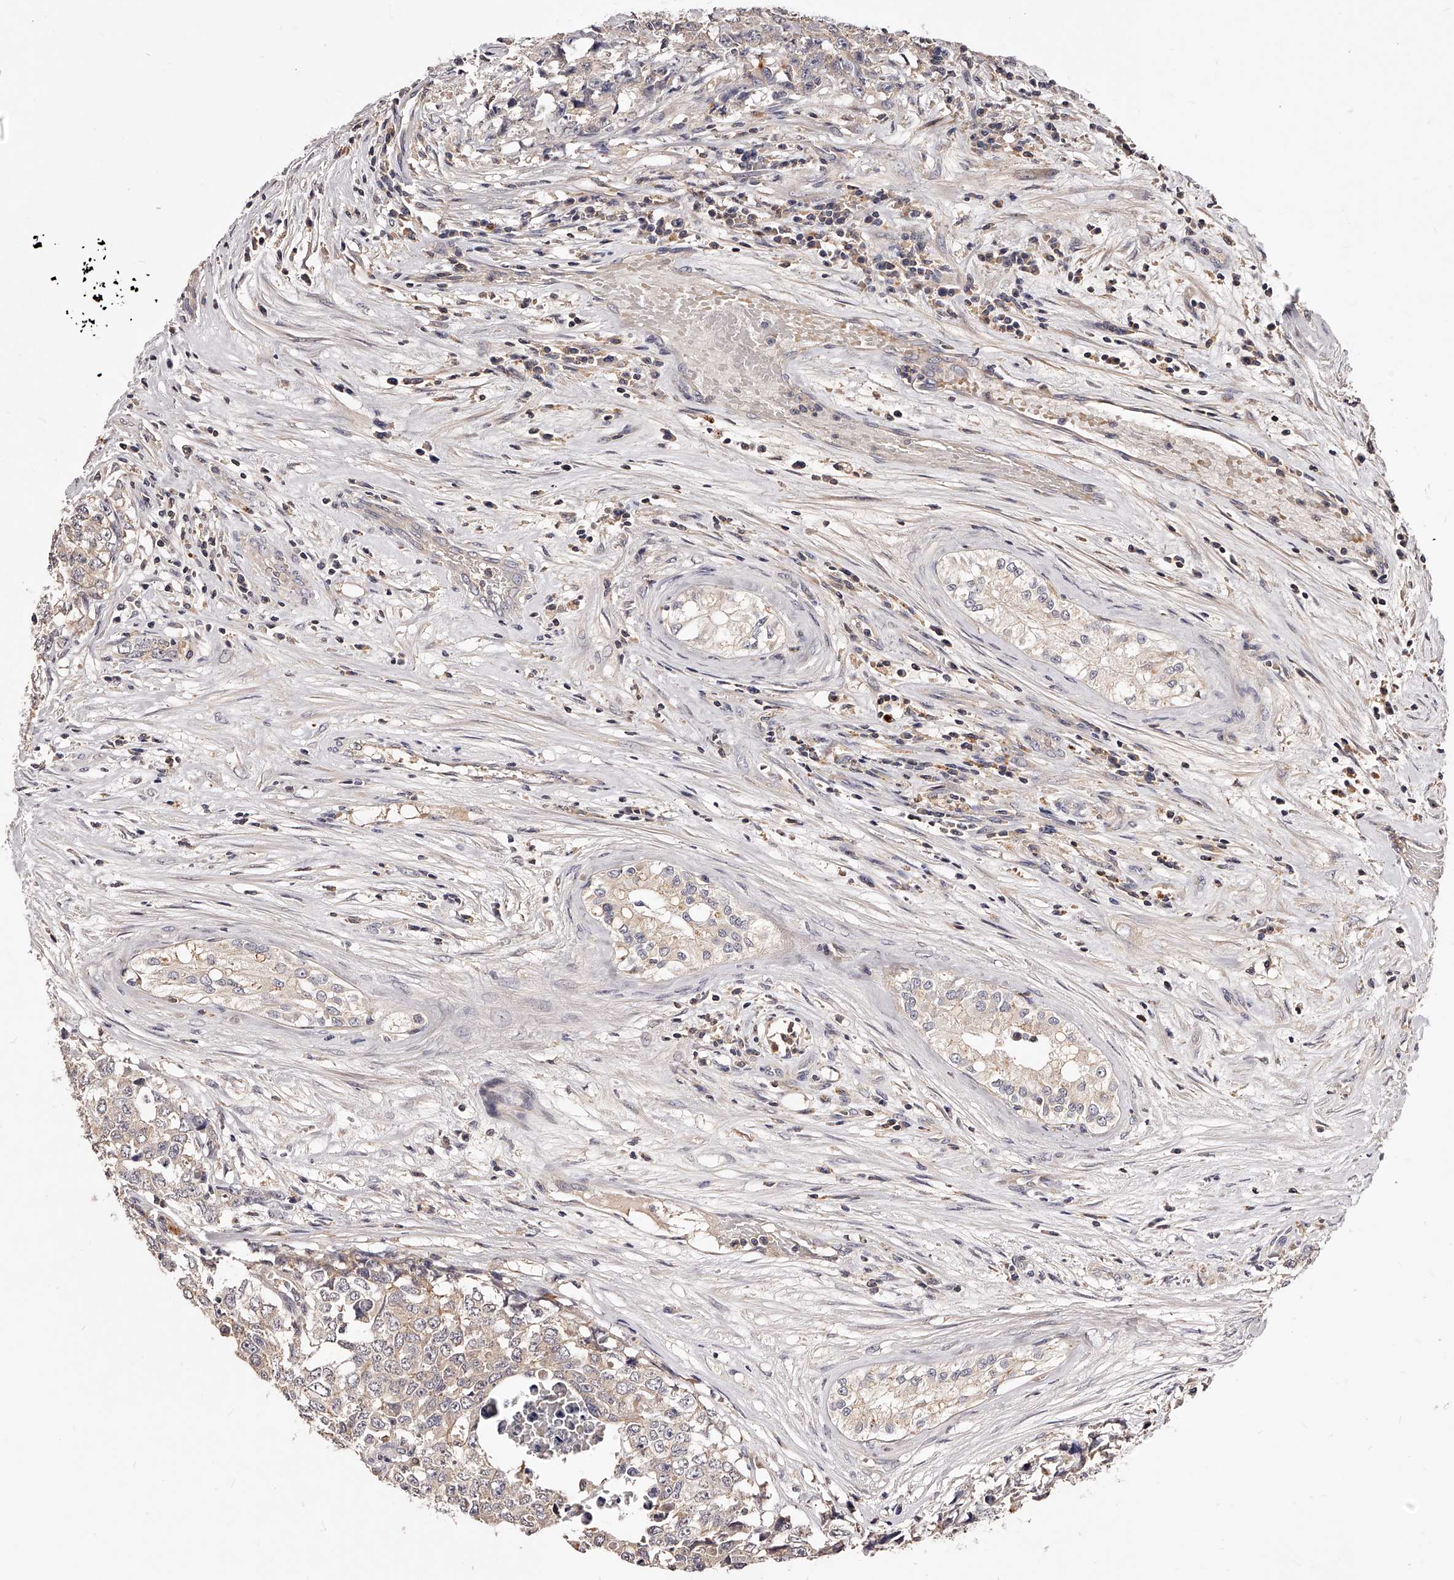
{"staining": {"intensity": "weak", "quantity": "<25%", "location": "cytoplasmic/membranous"}, "tissue": "testis cancer", "cell_type": "Tumor cells", "image_type": "cancer", "snomed": [{"axis": "morphology", "description": "Carcinoma, Embryonal, NOS"}, {"axis": "topography", "description": "Testis"}], "caption": "Tumor cells show no significant protein staining in embryonal carcinoma (testis).", "gene": "PHACTR1", "patient": {"sex": "male", "age": 28}}